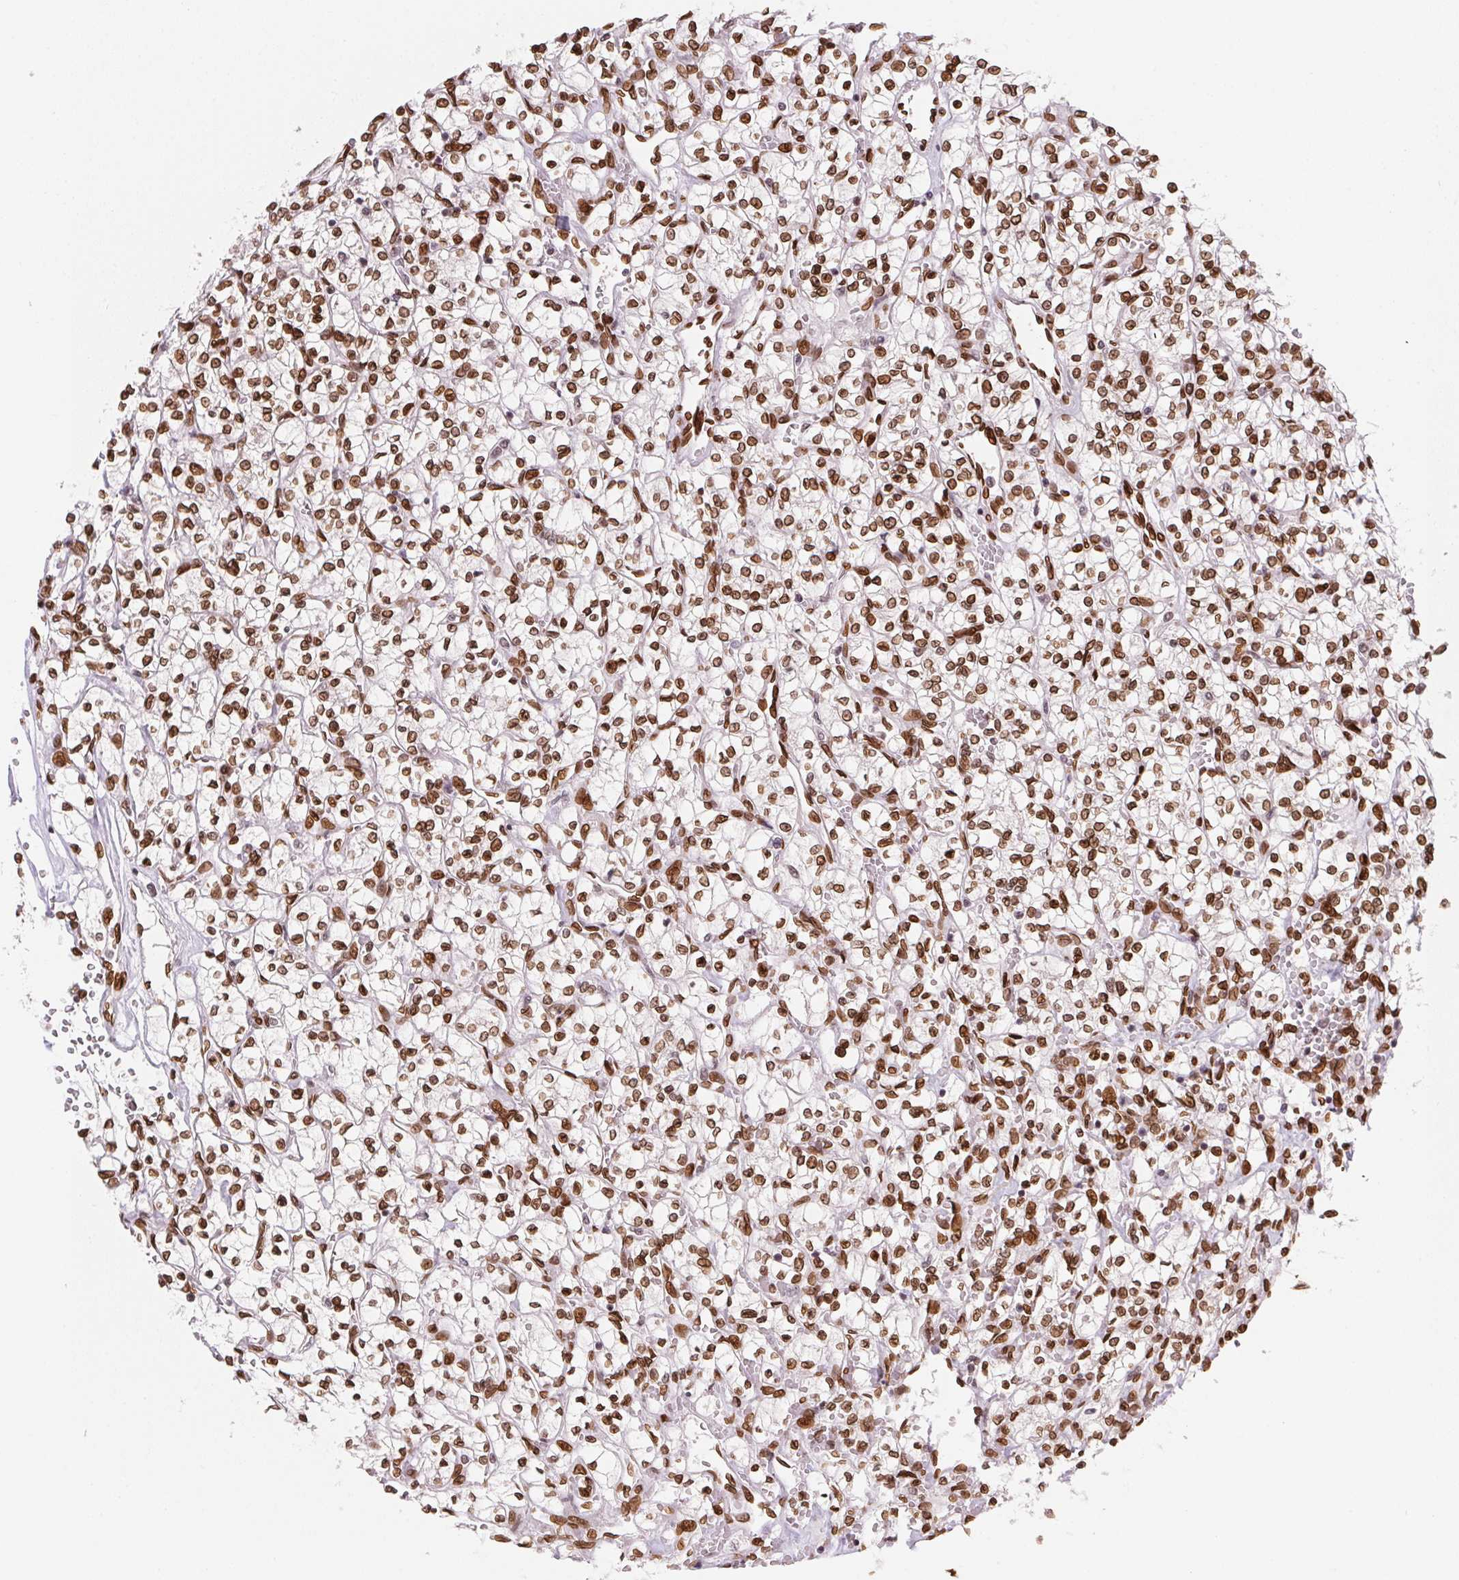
{"staining": {"intensity": "strong", "quantity": ">75%", "location": "cytoplasmic/membranous,nuclear"}, "tissue": "renal cancer", "cell_type": "Tumor cells", "image_type": "cancer", "snomed": [{"axis": "morphology", "description": "Adenocarcinoma, NOS"}, {"axis": "topography", "description": "Kidney"}], "caption": "Adenocarcinoma (renal) stained with a brown dye shows strong cytoplasmic/membranous and nuclear positive staining in approximately >75% of tumor cells.", "gene": "SAP30BP", "patient": {"sex": "female", "age": 64}}